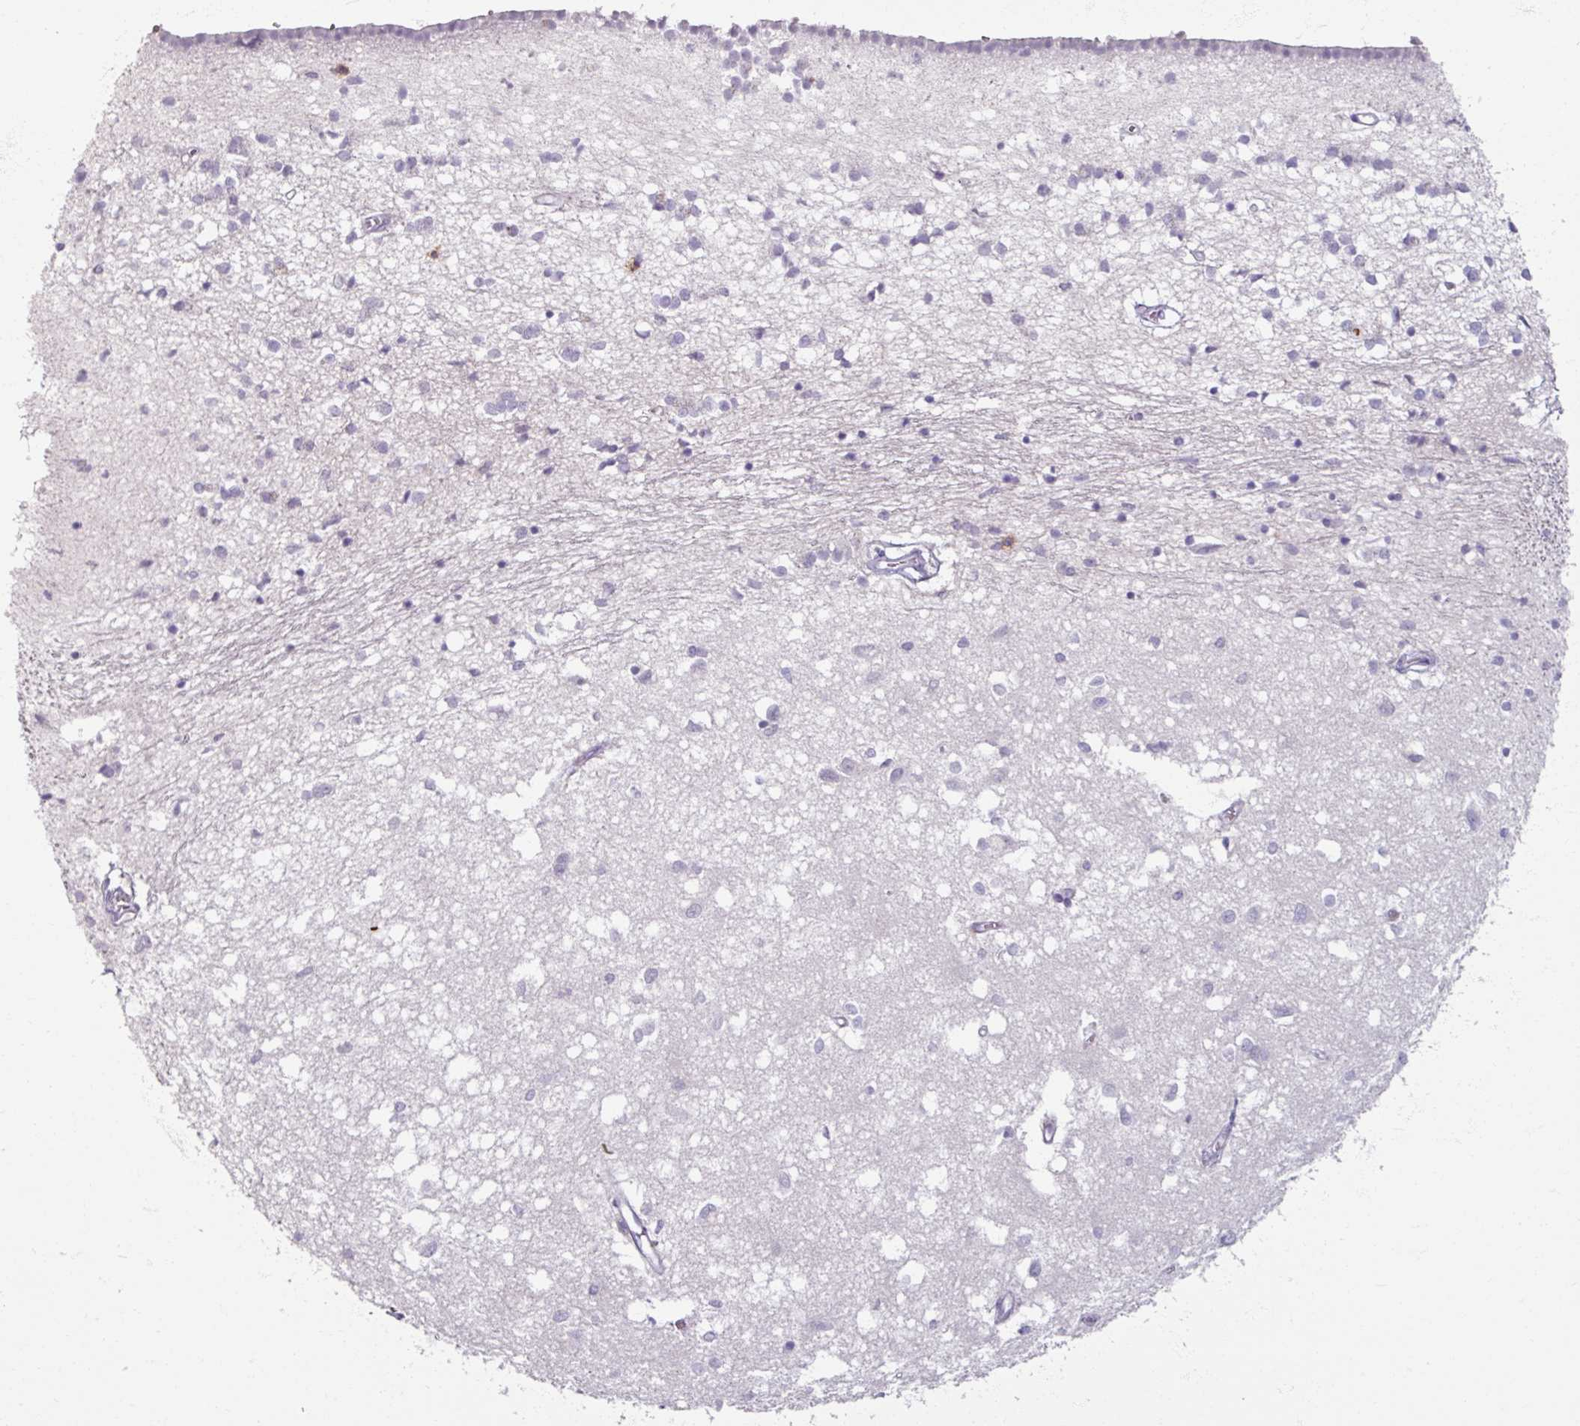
{"staining": {"intensity": "negative", "quantity": "none", "location": "none"}, "tissue": "caudate", "cell_type": "Glial cells", "image_type": "normal", "snomed": [{"axis": "morphology", "description": "Normal tissue, NOS"}, {"axis": "topography", "description": "Lateral ventricle wall"}], "caption": "The immunohistochemistry (IHC) histopathology image has no significant expression in glial cells of caudate.", "gene": "PTPRC", "patient": {"sex": "male", "age": 70}}